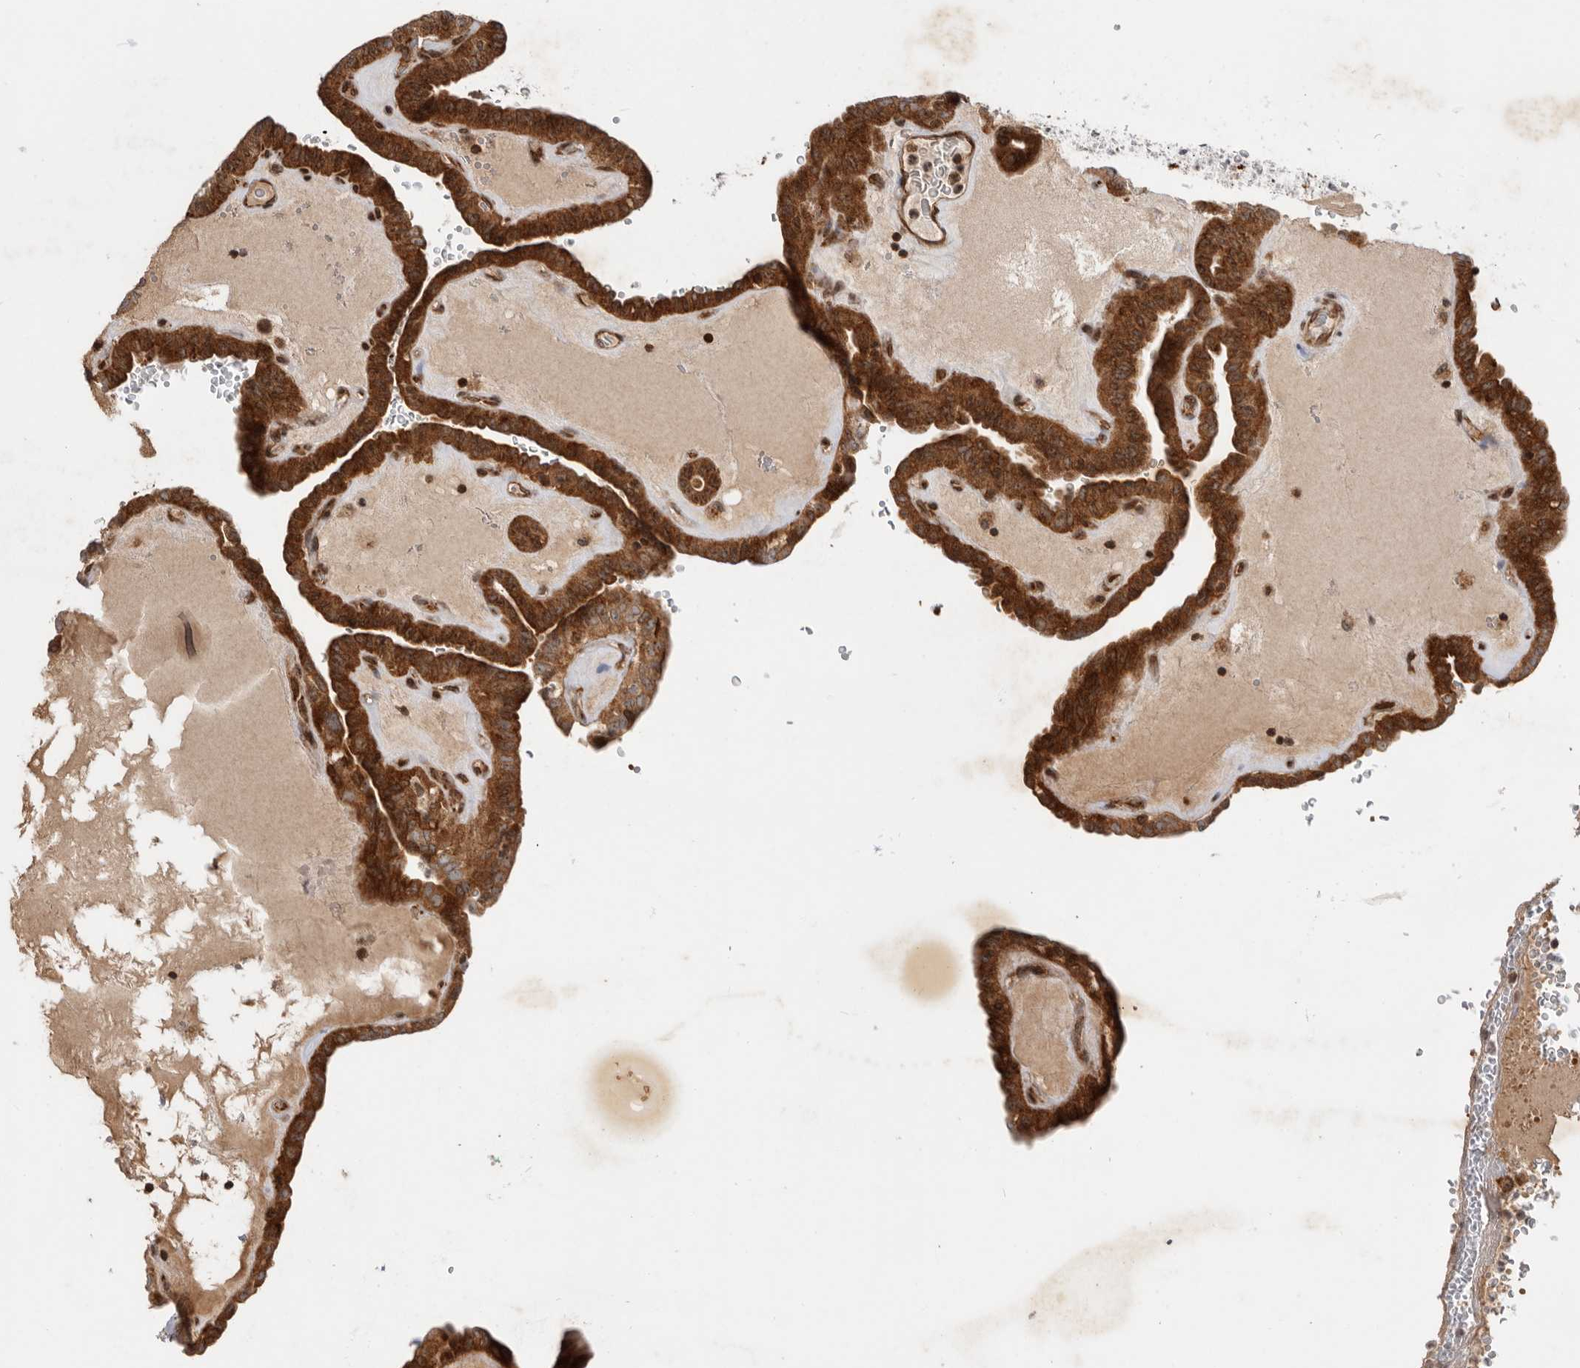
{"staining": {"intensity": "strong", "quantity": ">75%", "location": "cytoplasmic/membranous"}, "tissue": "thyroid cancer", "cell_type": "Tumor cells", "image_type": "cancer", "snomed": [{"axis": "morphology", "description": "Papillary adenocarcinoma, NOS"}, {"axis": "topography", "description": "Thyroid gland"}], "caption": "This histopathology image exhibits thyroid cancer stained with IHC to label a protein in brown. The cytoplasmic/membranous of tumor cells show strong positivity for the protein. Nuclei are counter-stained blue.", "gene": "FZD3", "patient": {"sex": "male", "age": 77}}